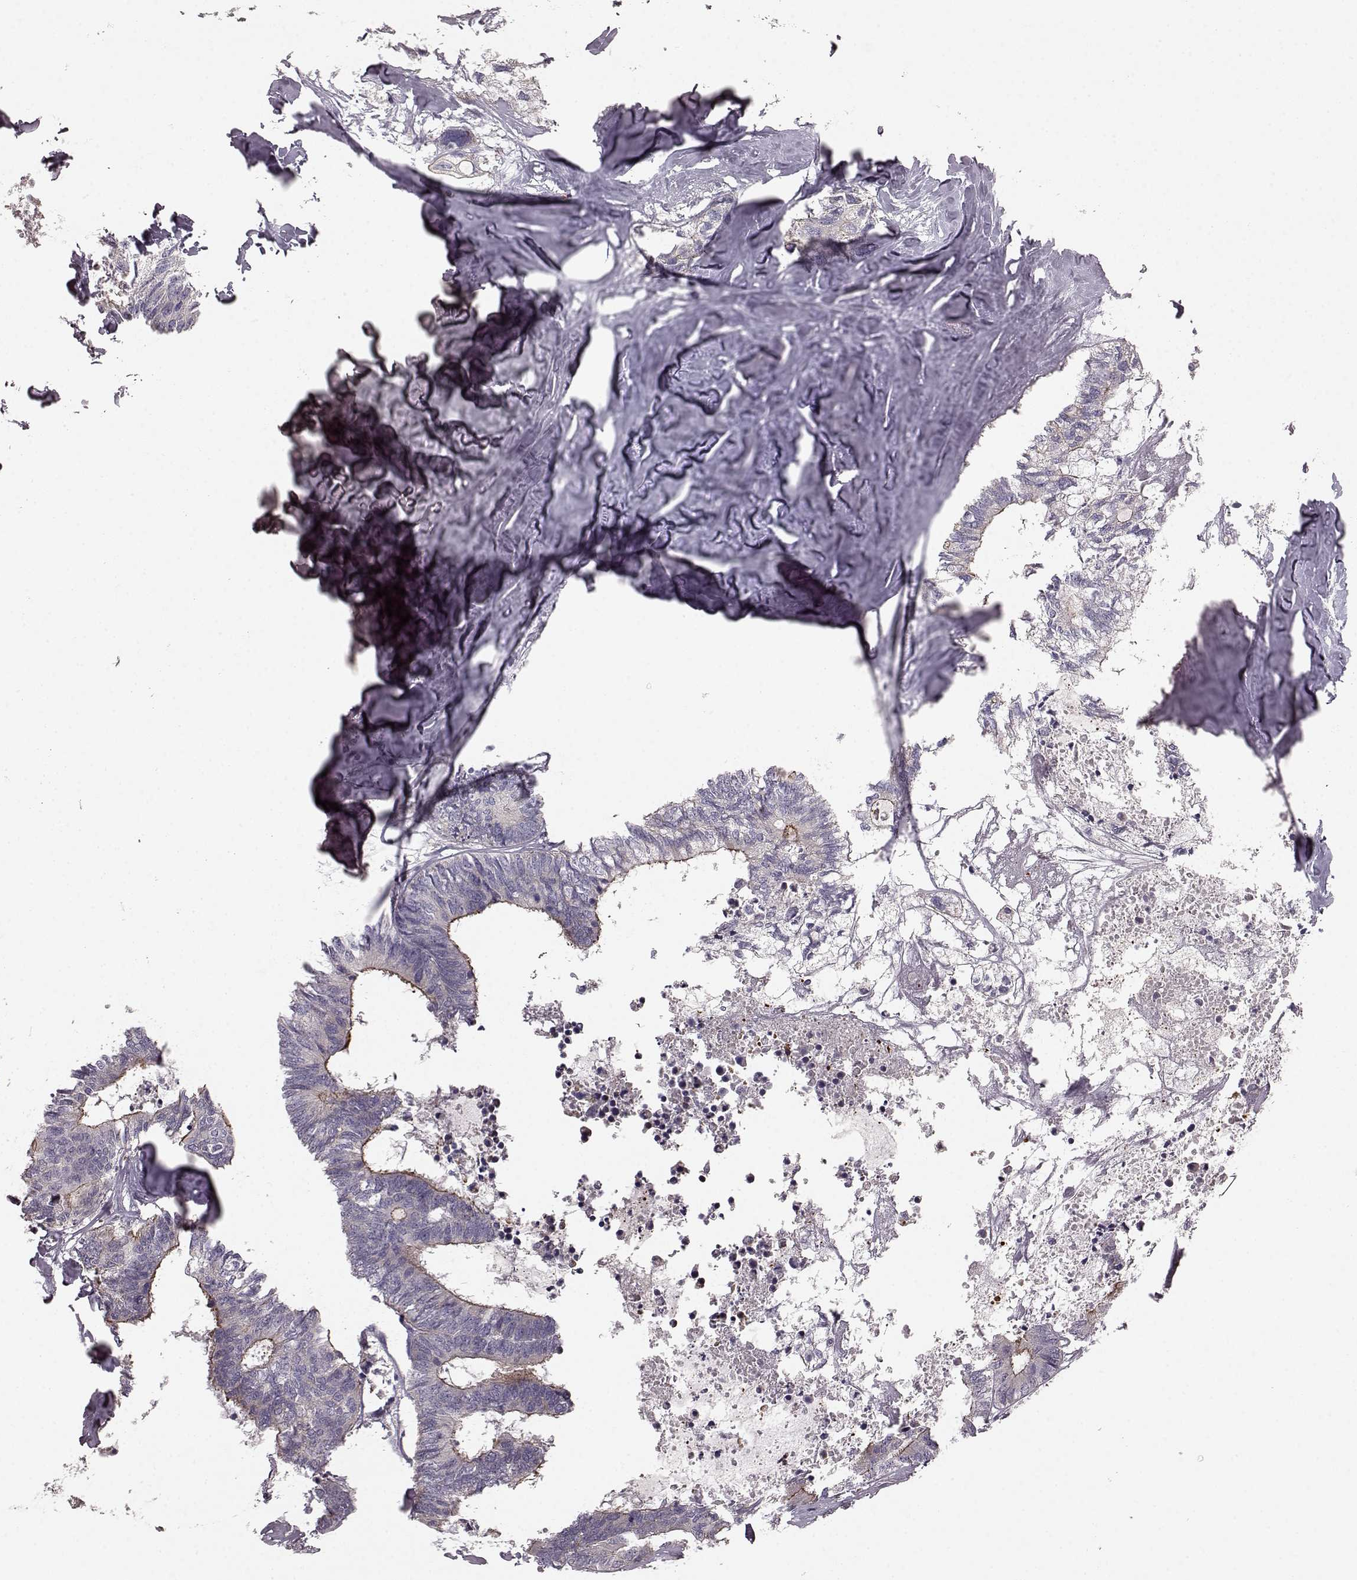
{"staining": {"intensity": "moderate", "quantity": "25%-75%", "location": "cytoplasmic/membranous"}, "tissue": "colorectal cancer", "cell_type": "Tumor cells", "image_type": "cancer", "snomed": [{"axis": "morphology", "description": "Adenocarcinoma, NOS"}, {"axis": "topography", "description": "Colon"}, {"axis": "topography", "description": "Rectum"}], "caption": "A brown stain shows moderate cytoplasmic/membranous expression of a protein in adenocarcinoma (colorectal) tumor cells. (DAB (3,3'-diaminobenzidine) IHC with brightfield microscopy, high magnification).", "gene": "SLC22A18", "patient": {"sex": "male", "age": 57}}